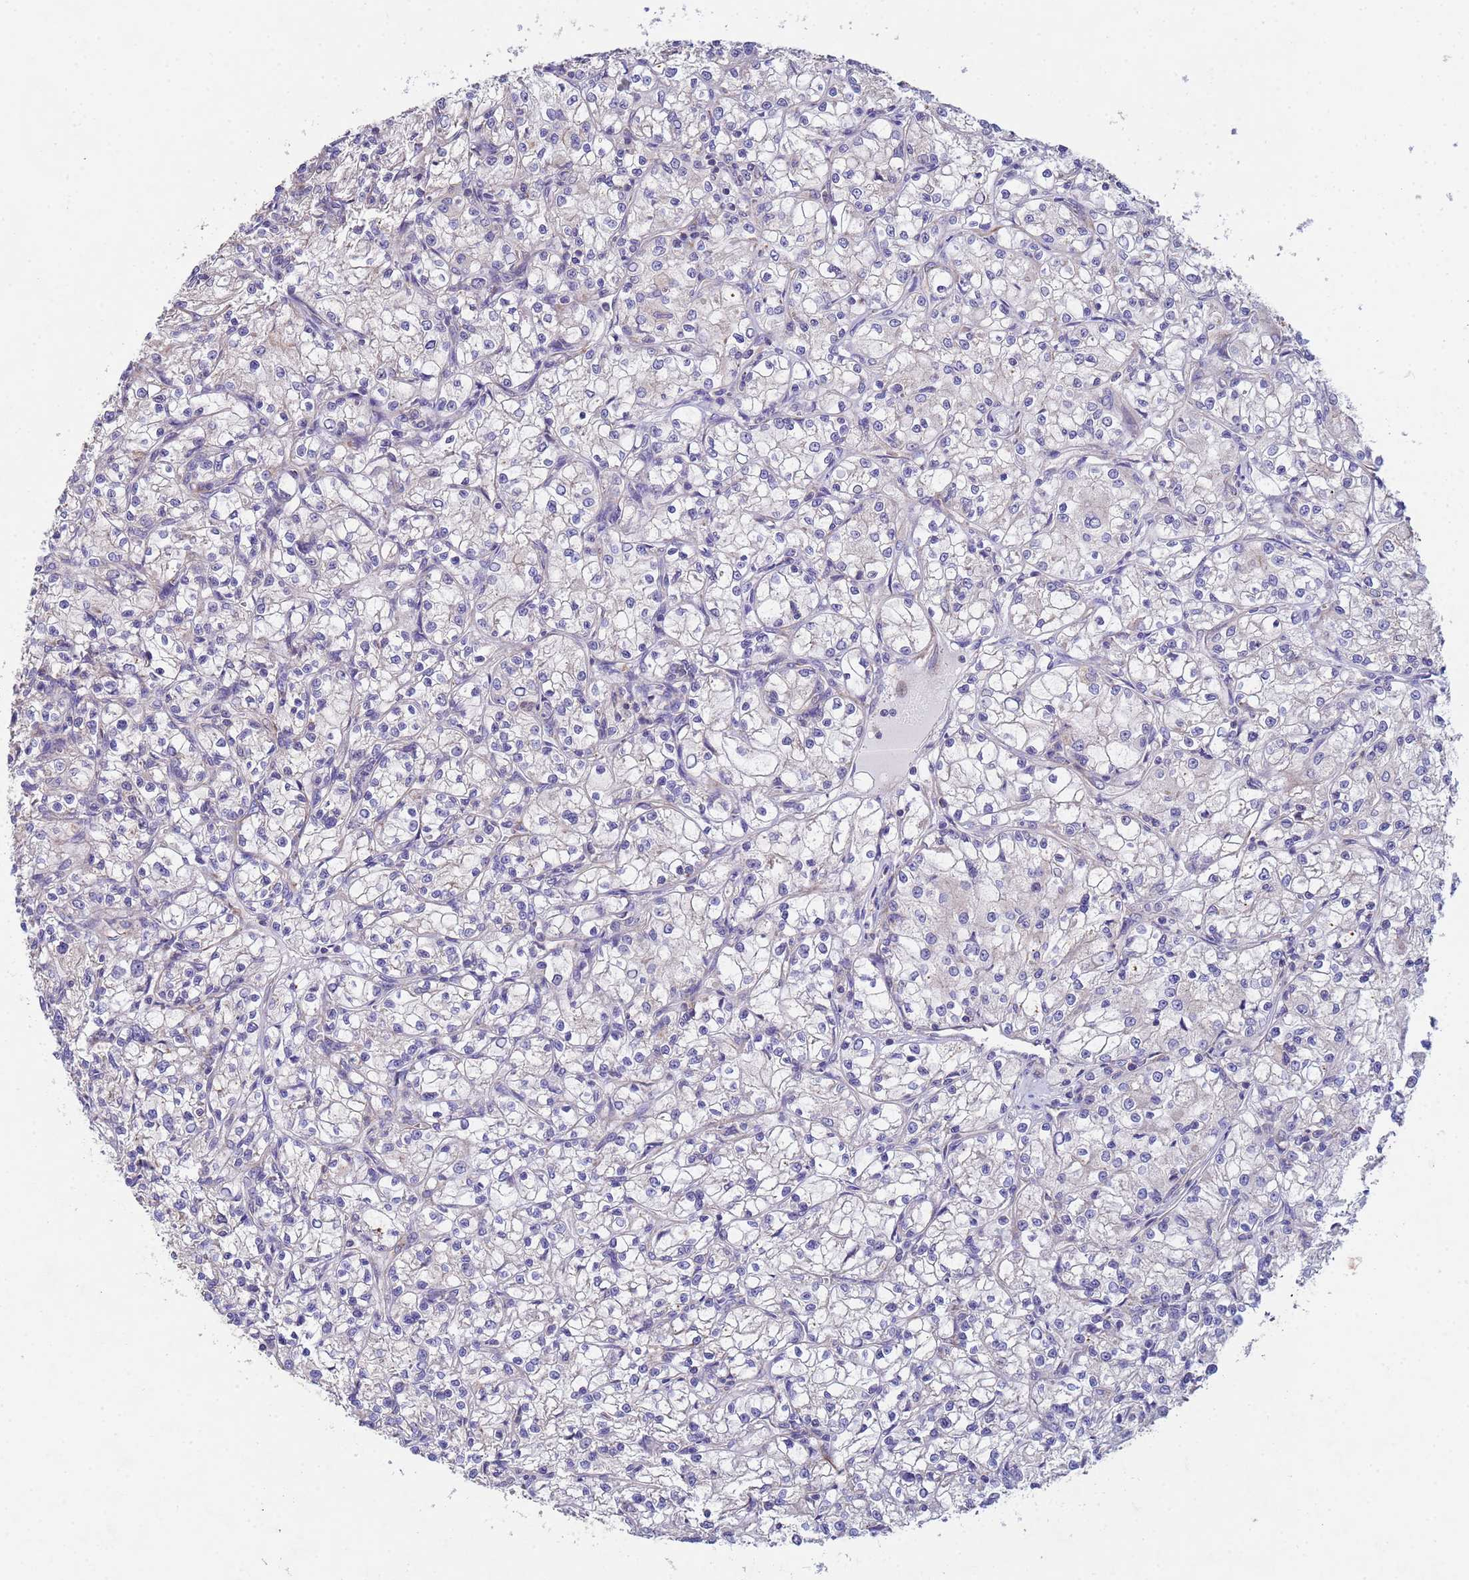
{"staining": {"intensity": "negative", "quantity": "none", "location": "none"}, "tissue": "renal cancer", "cell_type": "Tumor cells", "image_type": "cancer", "snomed": [{"axis": "morphology", "description": "Adenocarcinoma, NOS"}, {"axis": "topography", "description": "Kidney"}], "caption": "Immunohistochemistry (IHC) image of human renal cancer (adenocarcinoma) stained for a protein (brown), which shows no positivity in tumor cells.", "gene": "CDC34", "patient": {"sex": "female", "age": 59}}